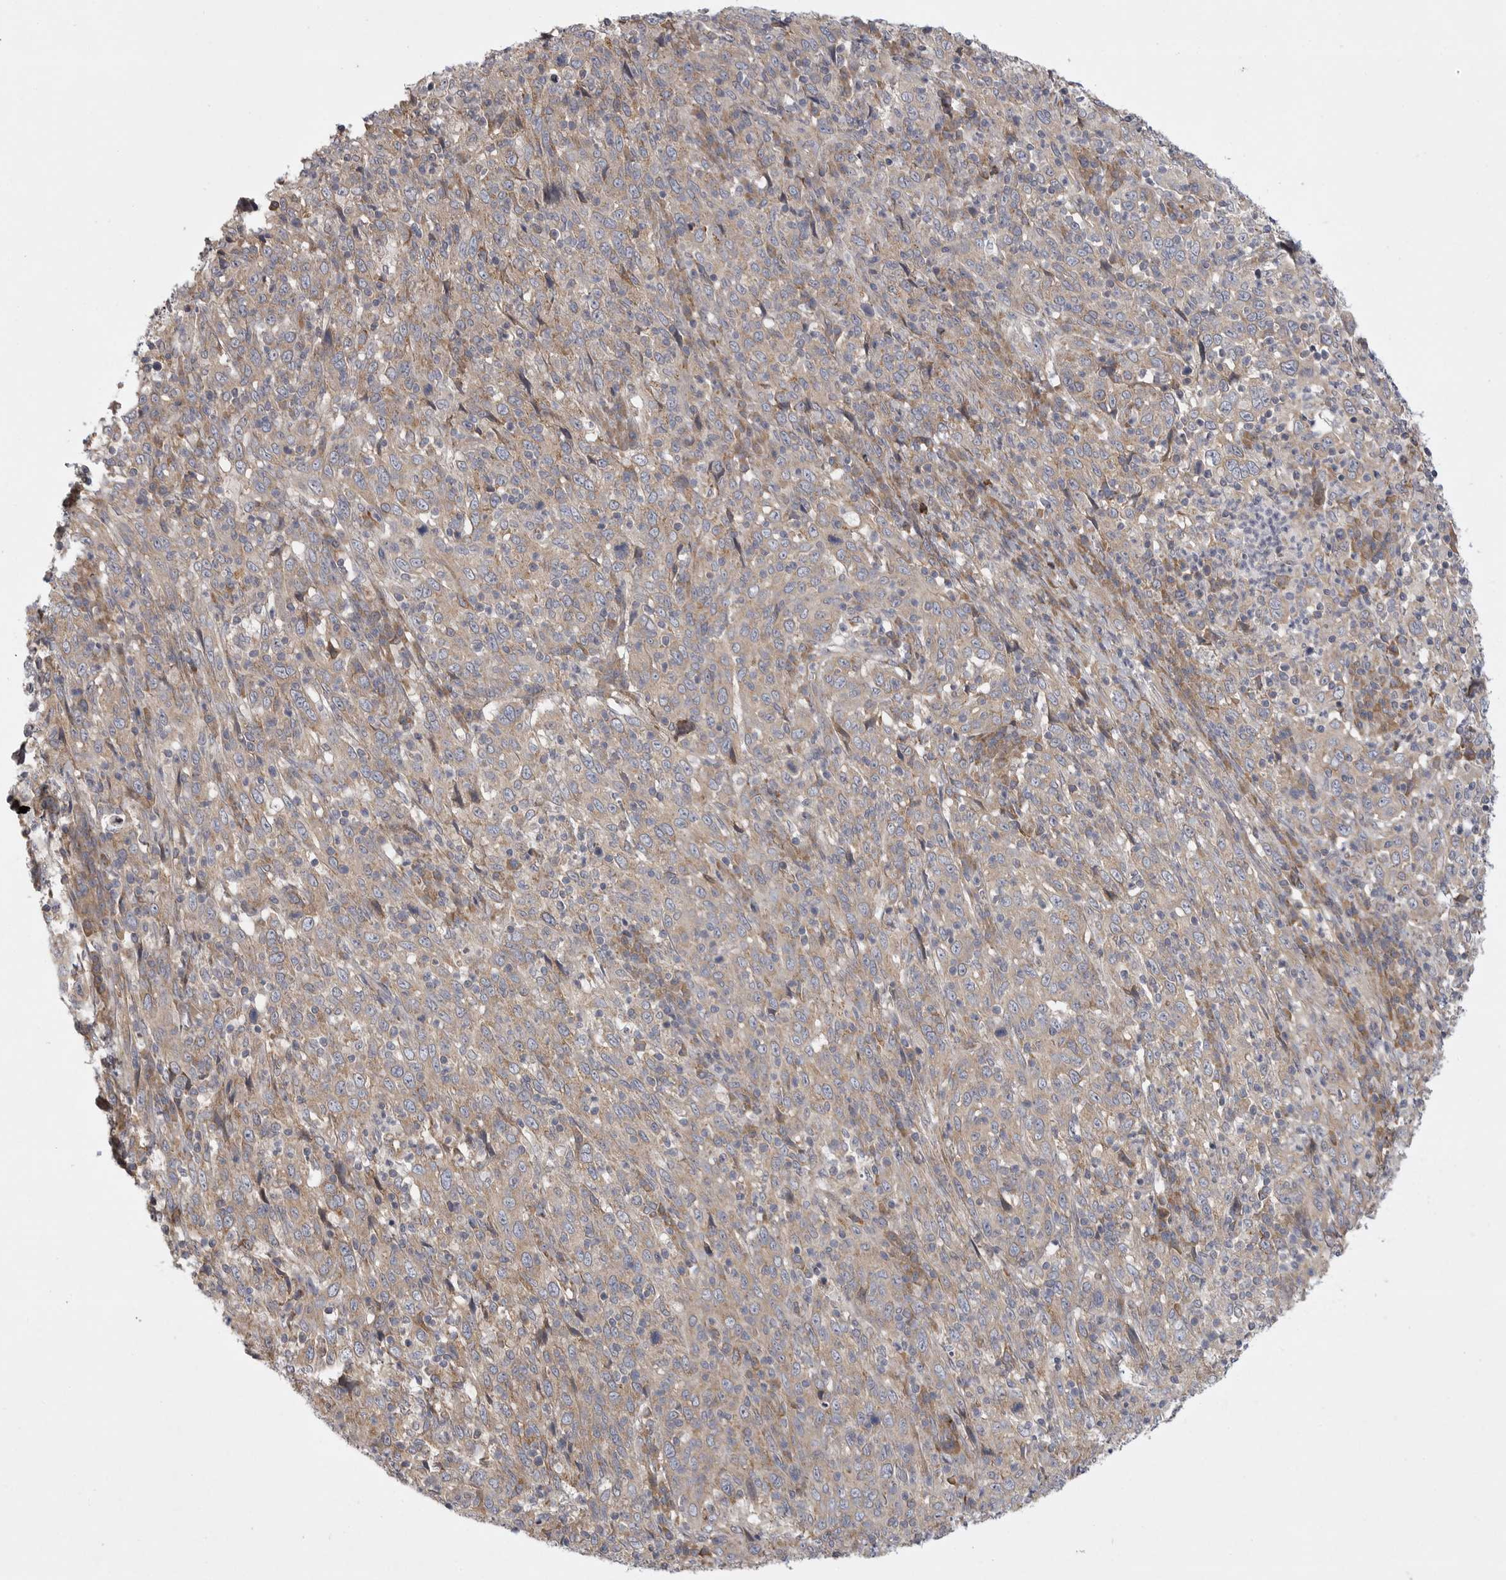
{"staining": {"intensity": "weak", "quantity": ">75%", "location": "cytoplasmic/membranous"}, "tissue": "cervical cancer", "cell_type": "Tumor cells", "image_type": "cancer", "snomed": [{"axis": "morphology", "description": "Squamous cell carcinoma, NOS"}, {"axis": "topography", "description": "Cervix"}], "caption": "Protein analysis of cervical cancer (squamous cell carcinoma) tissue exhibits weak cytoplasmic/membranous staining in about >75% of tumor cells.", "gene": "FBXO43", "patient": {"sex": "female", "age": 46}}